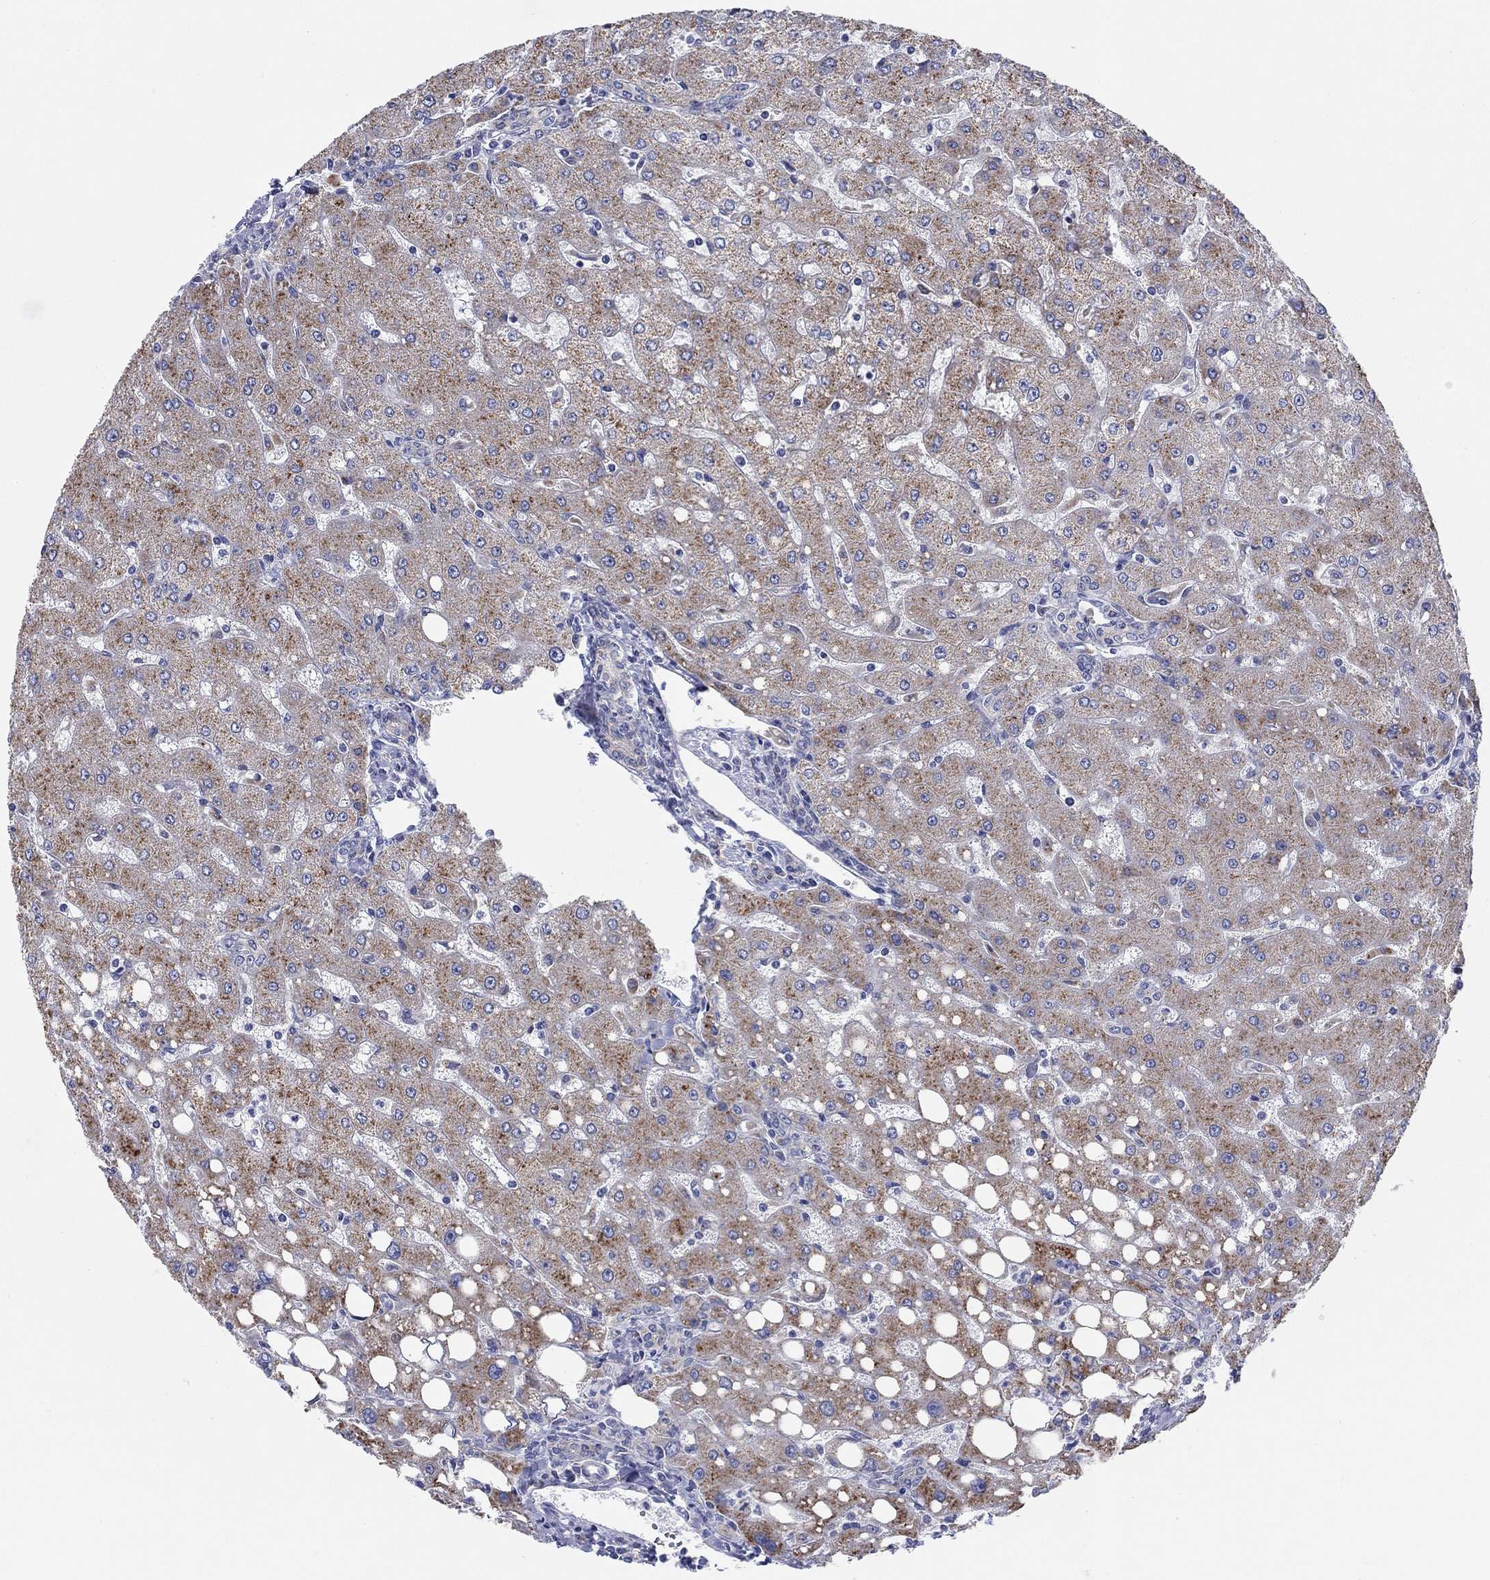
{"staining": {"intensity": "negative", "quantity": "none", "location": "none"}, "tissue": "liver", "cell_type": "Cholangiocytes", "image_type": "normal", "snomed": [{"axis": "morphology", "description": "Normal tissue, NOS"}, {"axis": "topography", "description": "Liver"}], "caption": "This is a histopathology image of IHC staining of normal liver, which shows no expression in cholangiocytes.", "gene": "BCO2", "patient": {"sex": "female", "age": 53}}